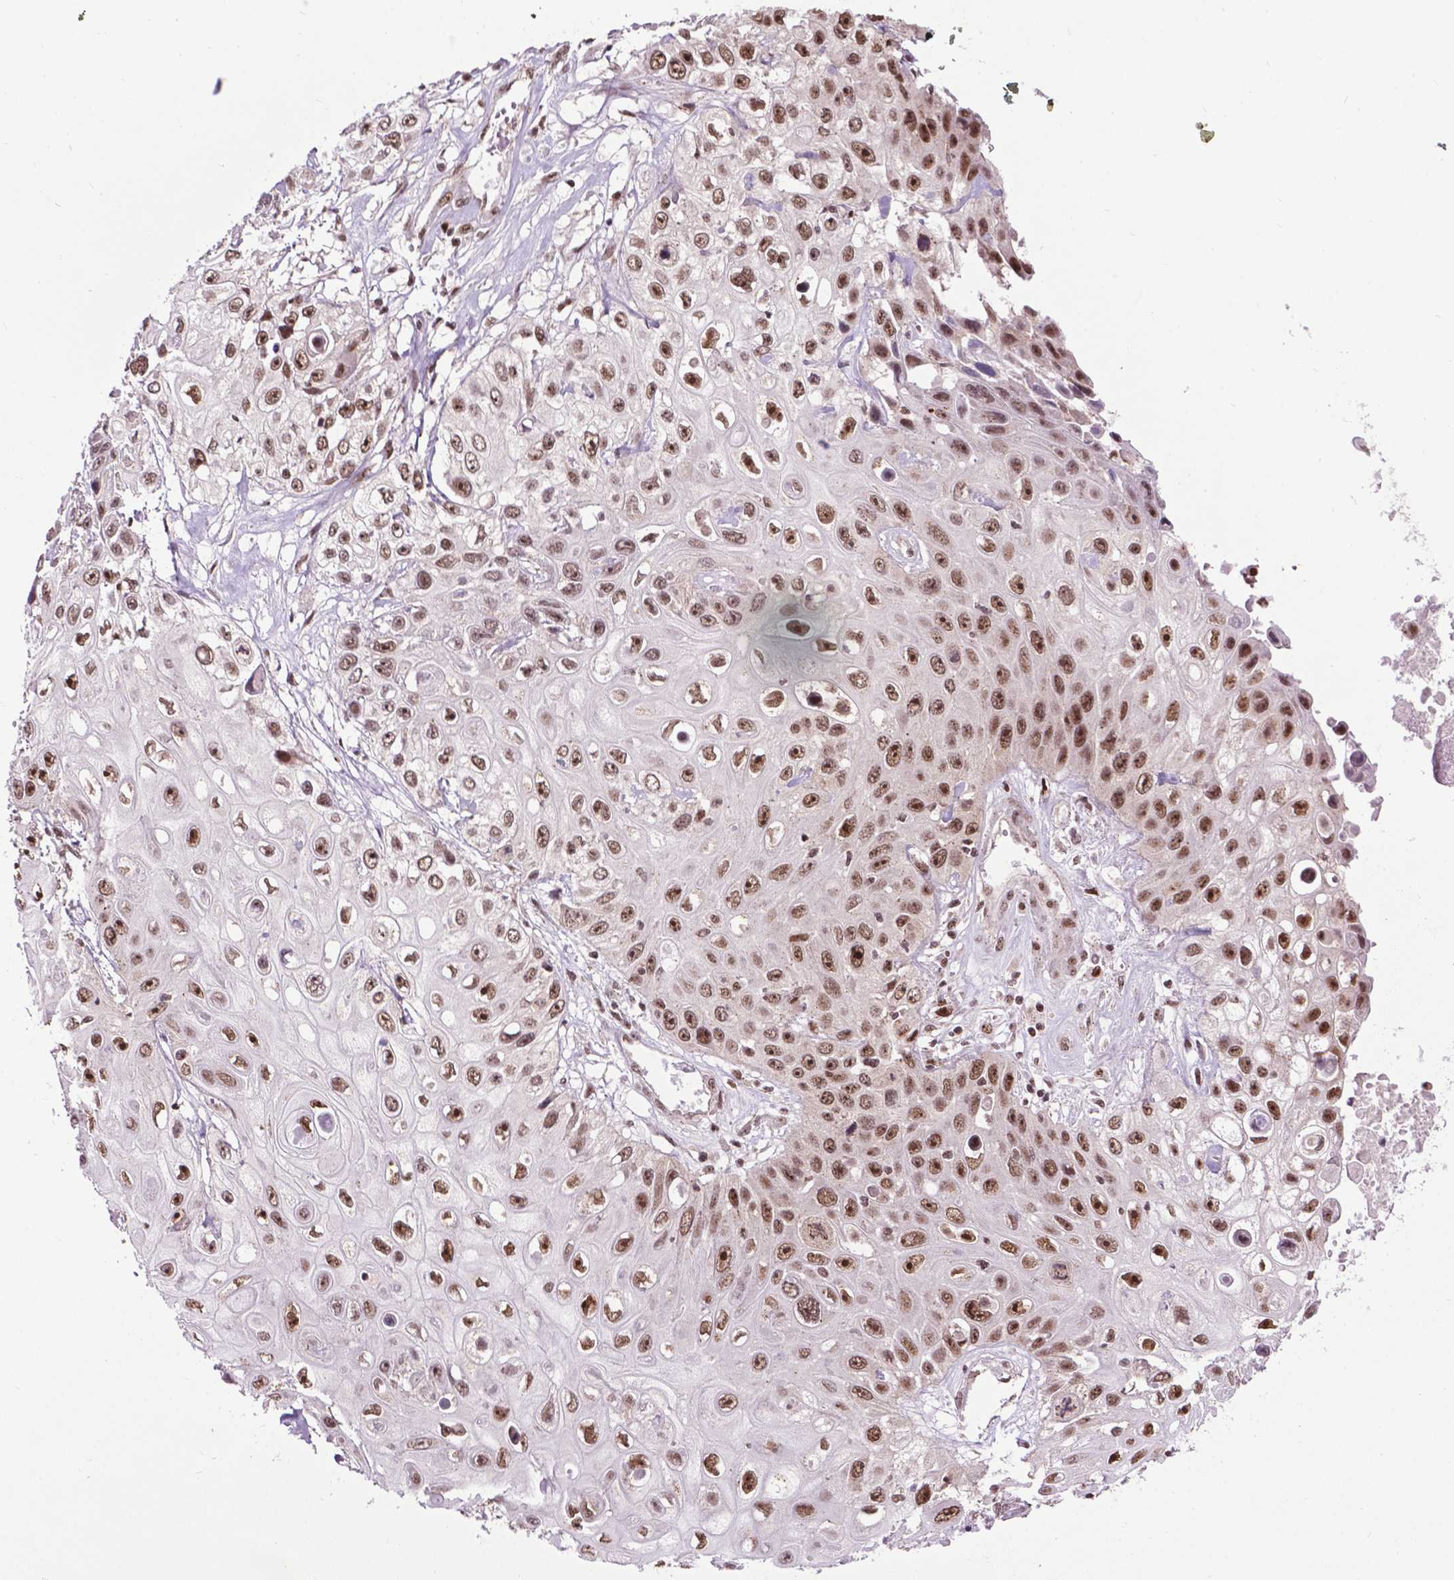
{"staining": {"intensity": "moderate", "quantity": ">75%", "location": "nuclear"}, "tissue": "skin cancer", "cell_type": "Tumor cells", "image_type": "cancer", "snomed": [{"axis": "morphology", "description": "Squamous cell carcinoma, NOS"}, {"axis": "topography", "description": "Skin"}], "caption": "High-power microscopy captured an immunohistochemistry (IHC) histopathology image of skin squamous cell carcinoma, revealing moderate nuclear positivity in about >75% of tumor cells.", "gene": "EAF1", "patient": {"sex": "male", "age": 82}}